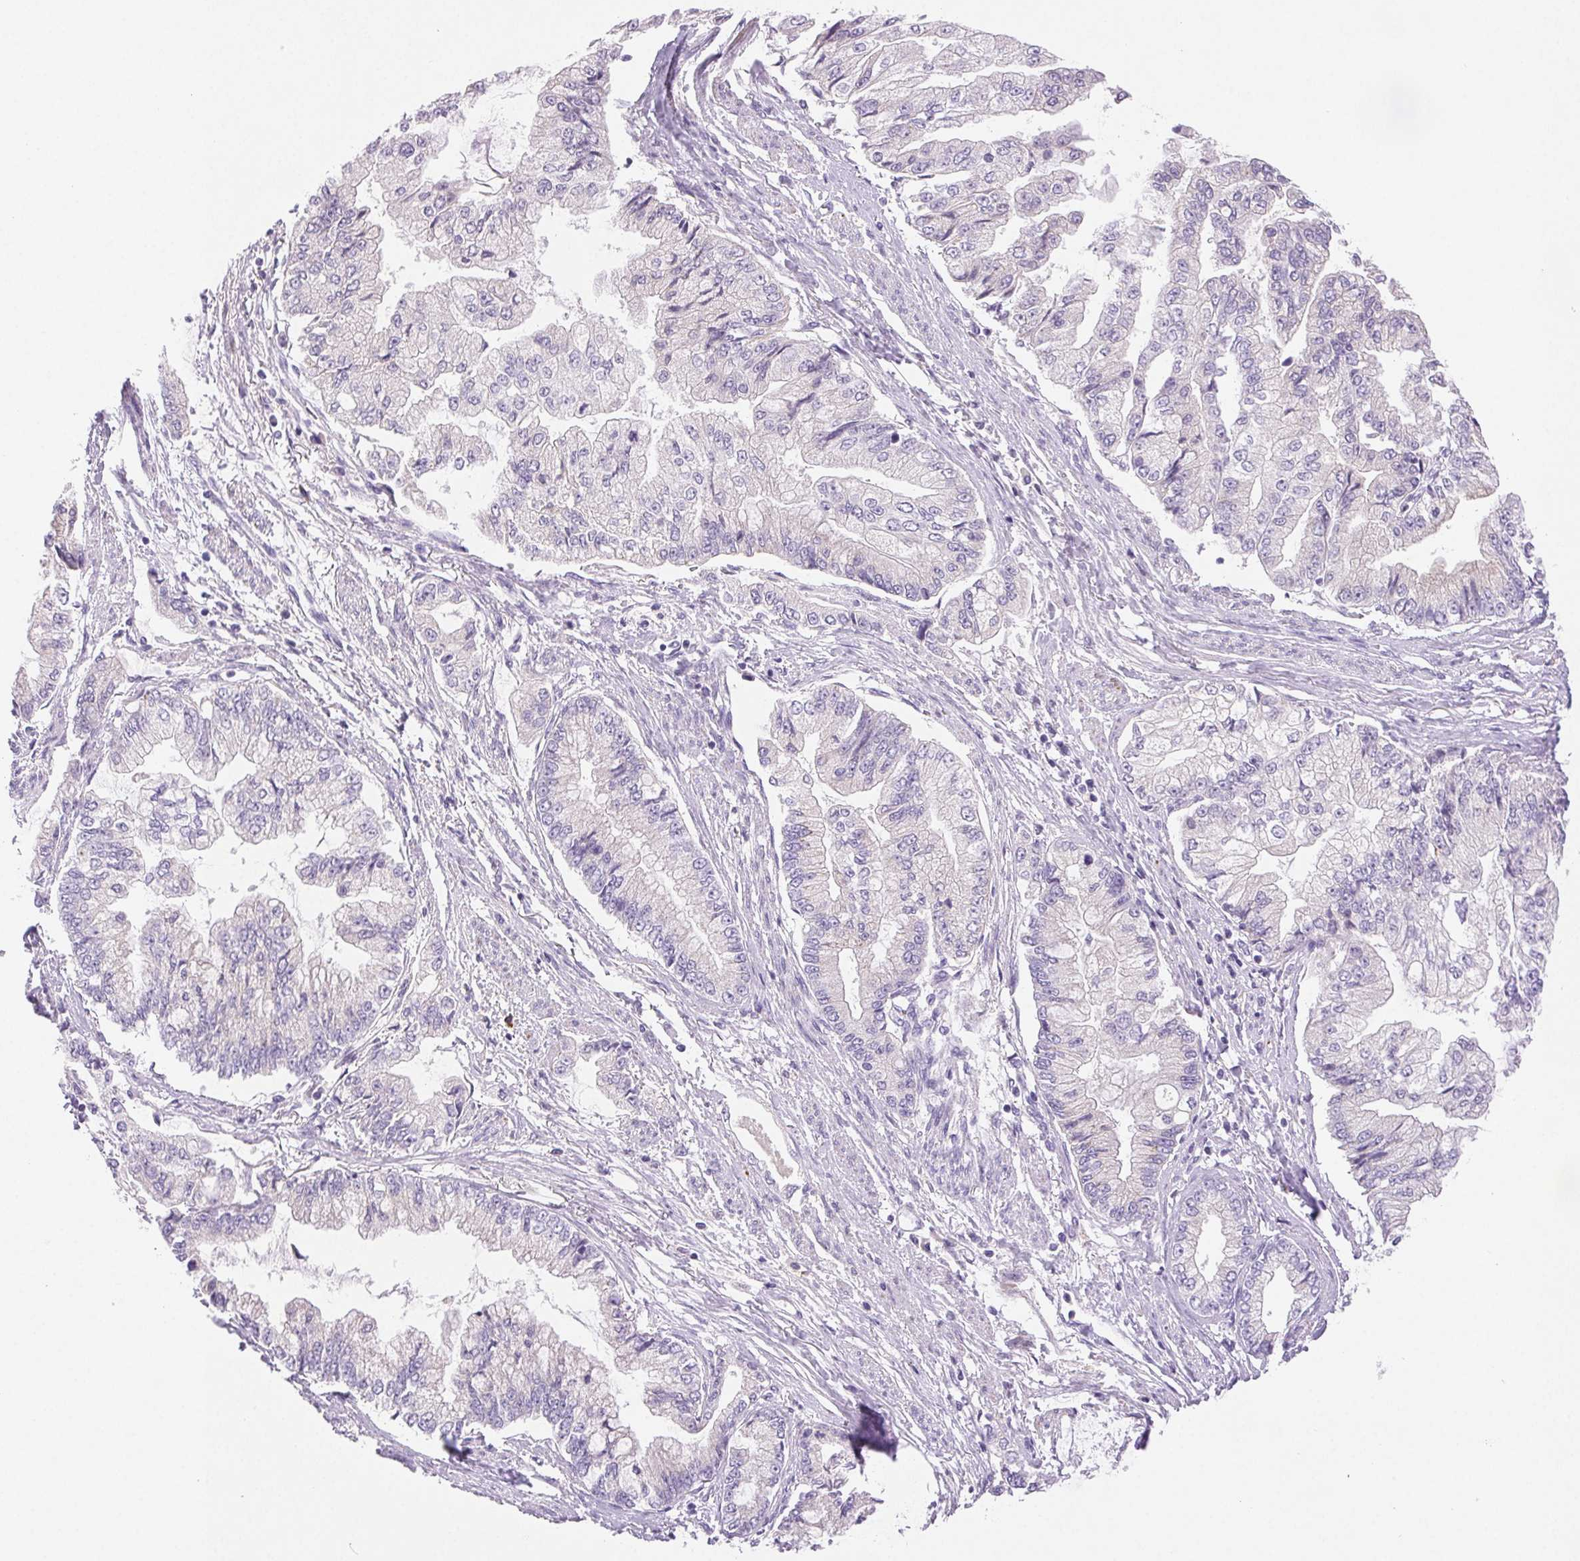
{"staining": {"intensity": "negative", "quantity": "none", "location": "none"}, "tissue": "stomach cancer", "cell_type": "Tumor cells", "image_type": "cancer", "snomed": [{"axis": "morphology", "description": "Adenocarcinoma, NOS"}, {"axis": "topography", "description": "Stomach, upper"}], "caption": "The immunohistochemistry photomicrograph has no significant staining in tumor cells of stomach adenocarcinoma tissue.", "gene": "ARHGAP11B", "patient": {"sex": "female", "age": 74}}